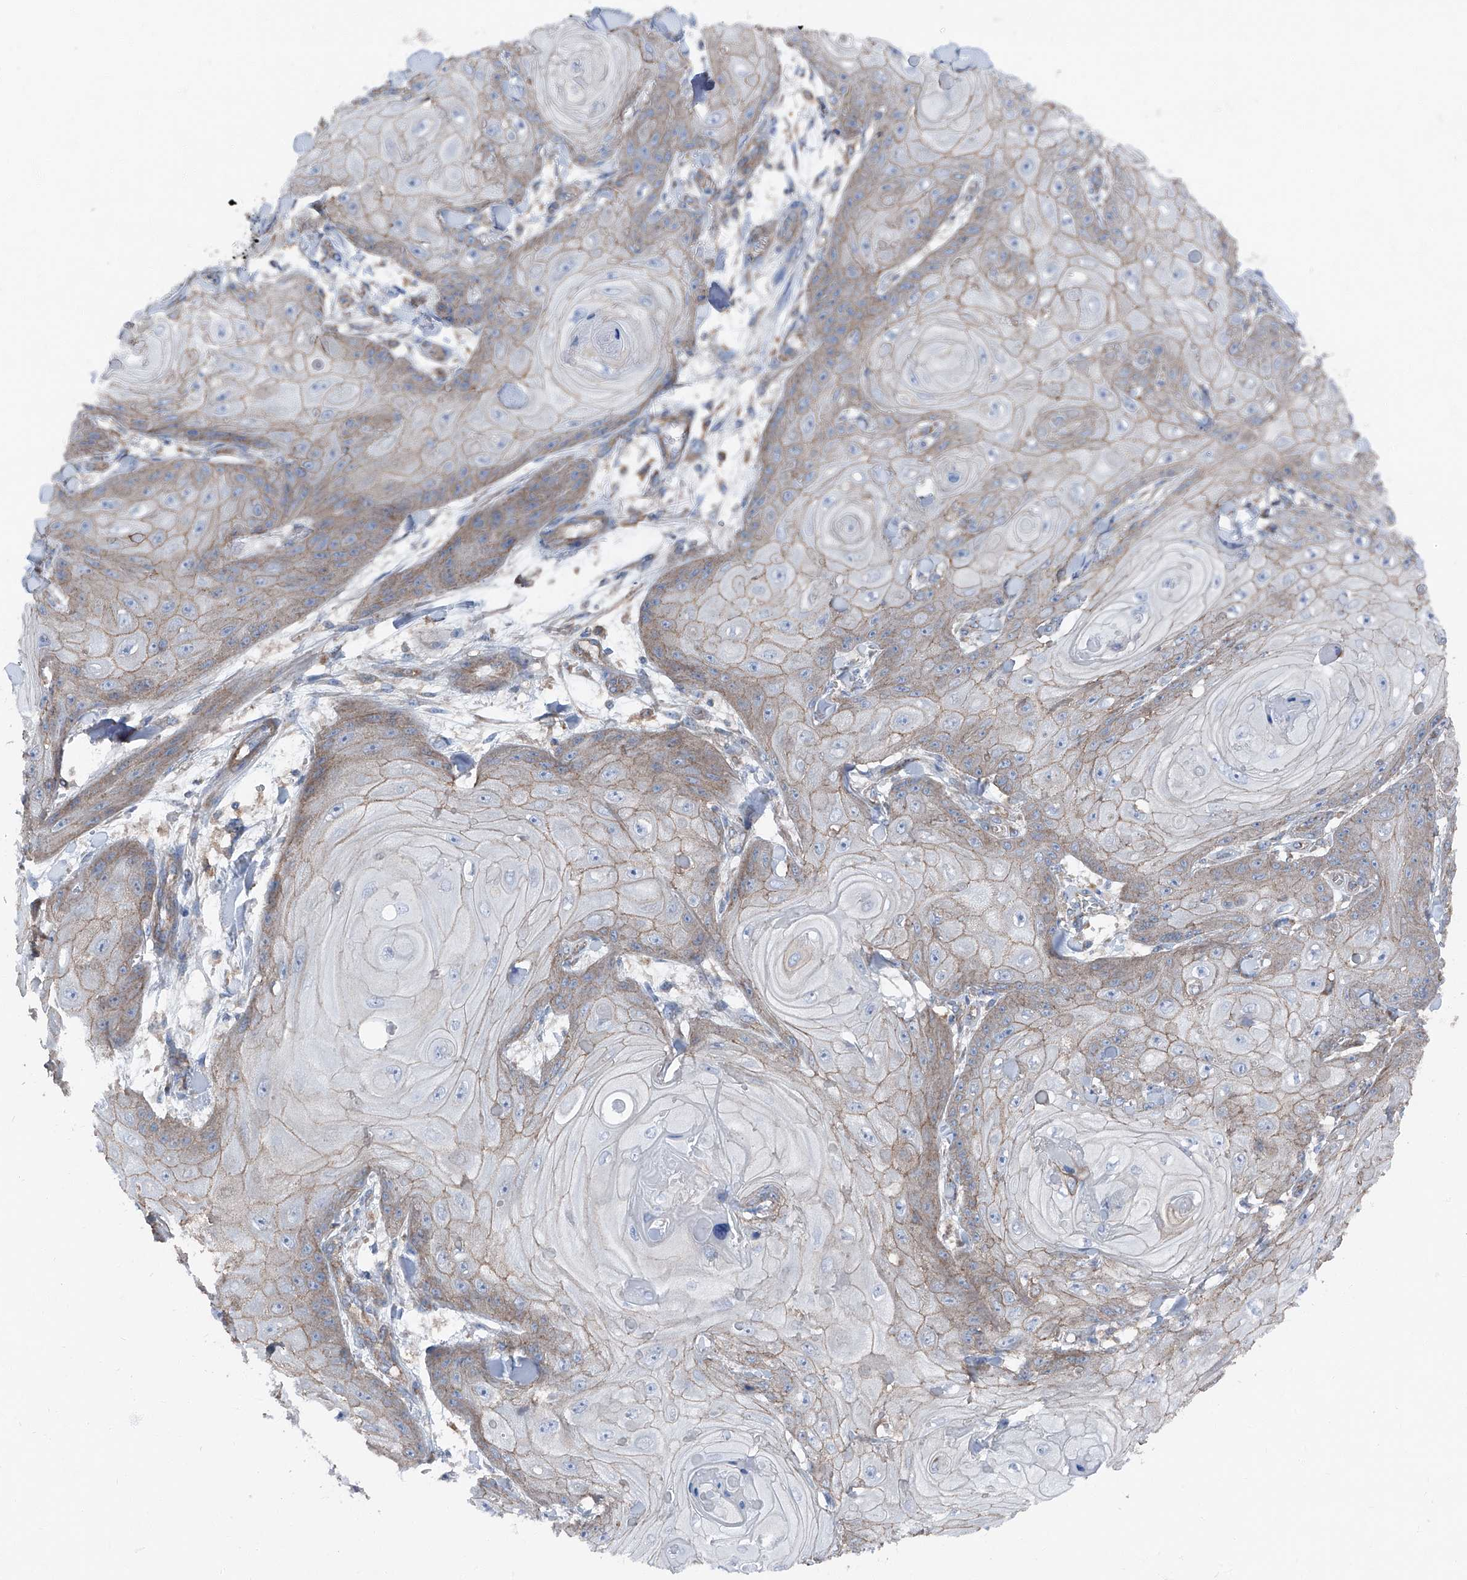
{"staining": {"intensity": "weak", "quantity": ">75%", "location": "cytoplasmic/membranous"}, "tissue": "skin cancer", "cell_type": "Tumor cells", "image_type": "cancer", "snomed": [{"axis": "morphology", "description": "Squamous cell carcinoma, NOS"}, {"axis": "topography", "description": "Skin"}], "caption": "Weak cytoplasmic/membranous positivity for a protein is identified in about >75% of tumor cells of skin squamous cell carcinoma using IHC.", "gene": "GPR142", "patient": {"sex": "male", "age": 74}}